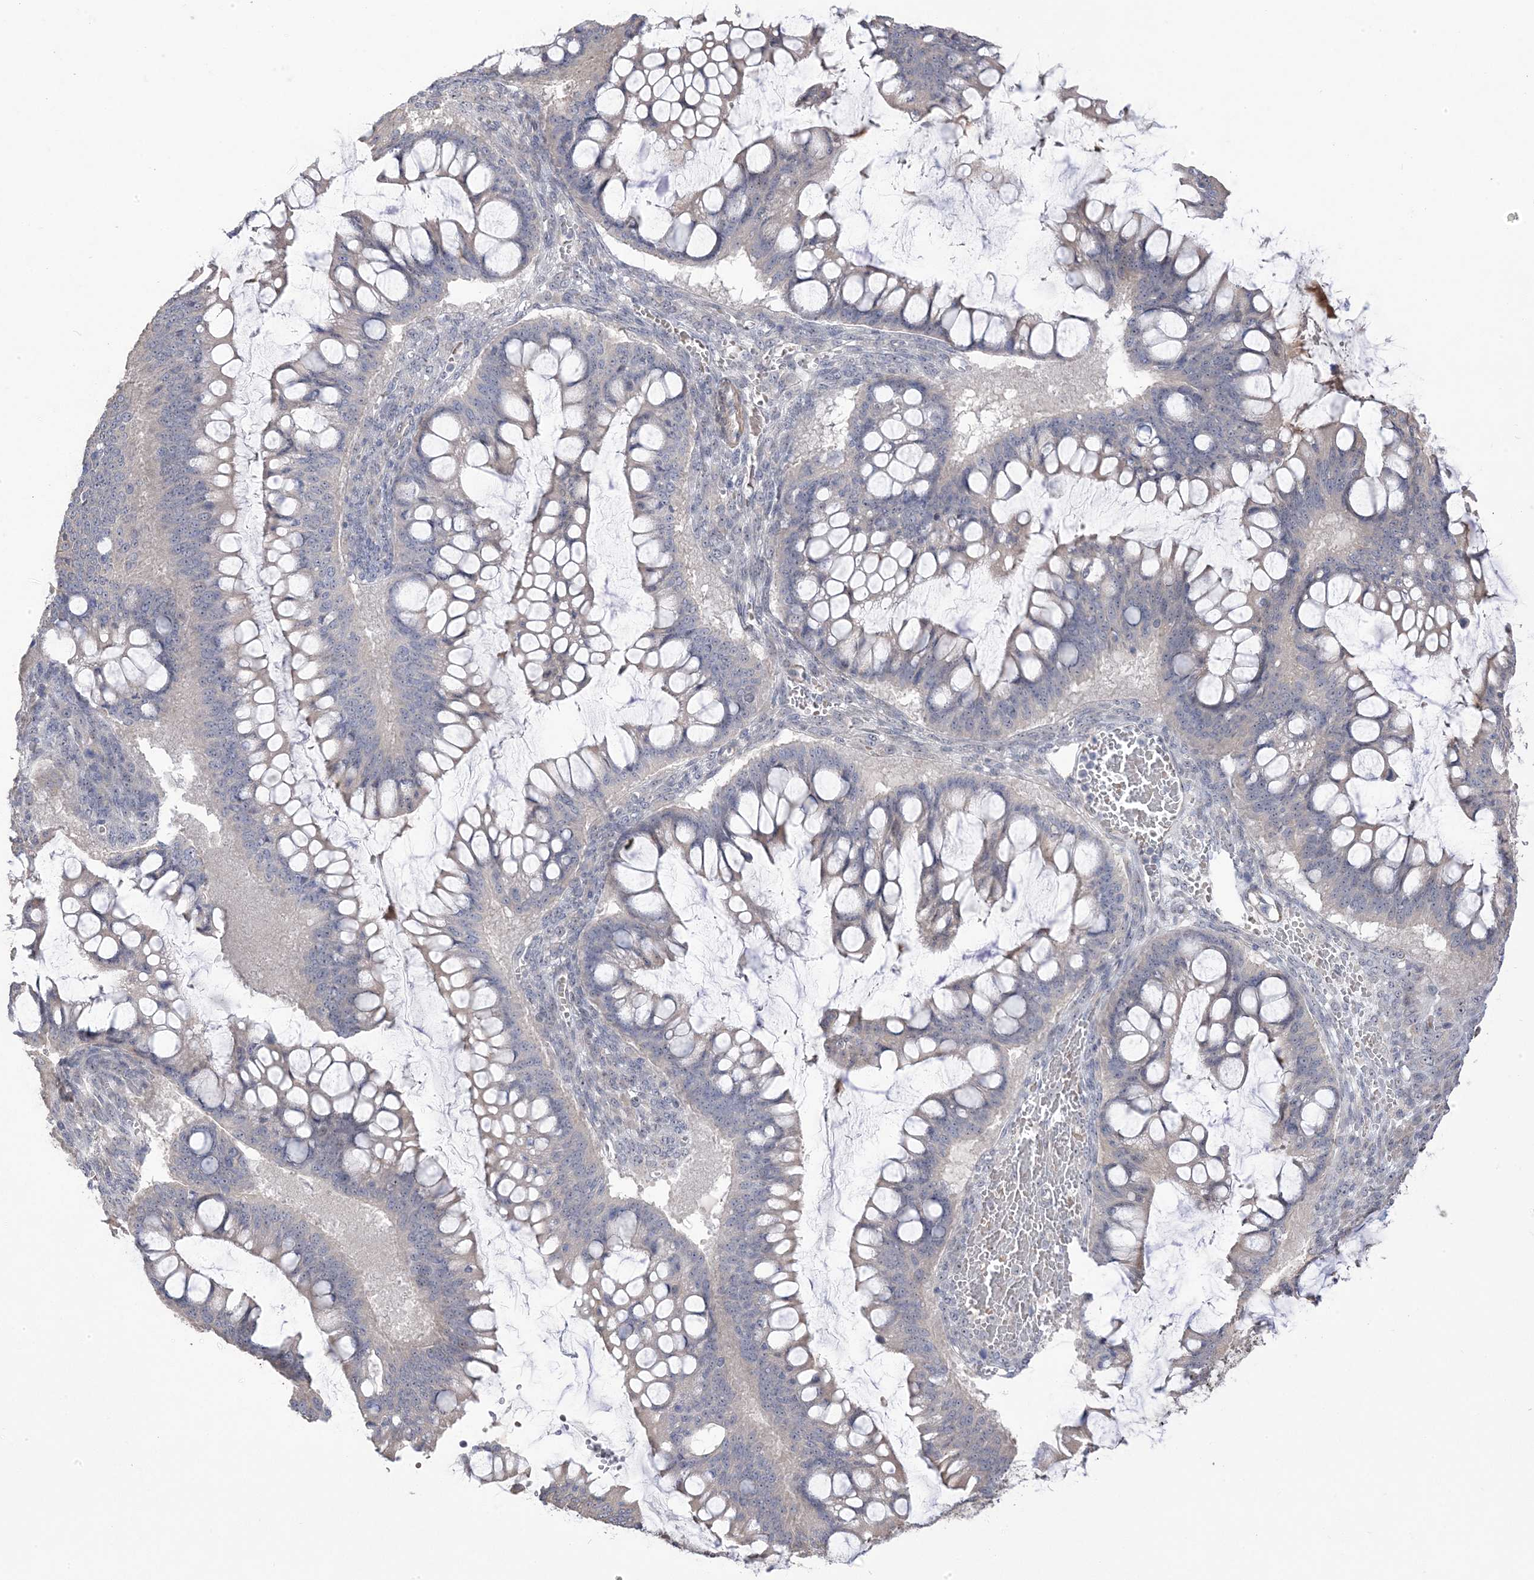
{"staining": {"intensity": "negative", "quantity": "none", "location": "none"}, "tissue": "ovarian cancer", "cell_type": "Tumor cells", "image_type": "cancer", "snomed": [{"axis": "morphology", "description": "Cystadenocarcinoma, mucinous, NOS"}, {"axis": "topography", "description": "Ovary"}], "caption": "Tumor cells show no significant protein staining in ovarian mucinous cystadenocarcinoma. (DAB immunohistochemistry, high magnification).", "gene": "GTPBP6", "patient": {"sex": "female", "age": 73}}